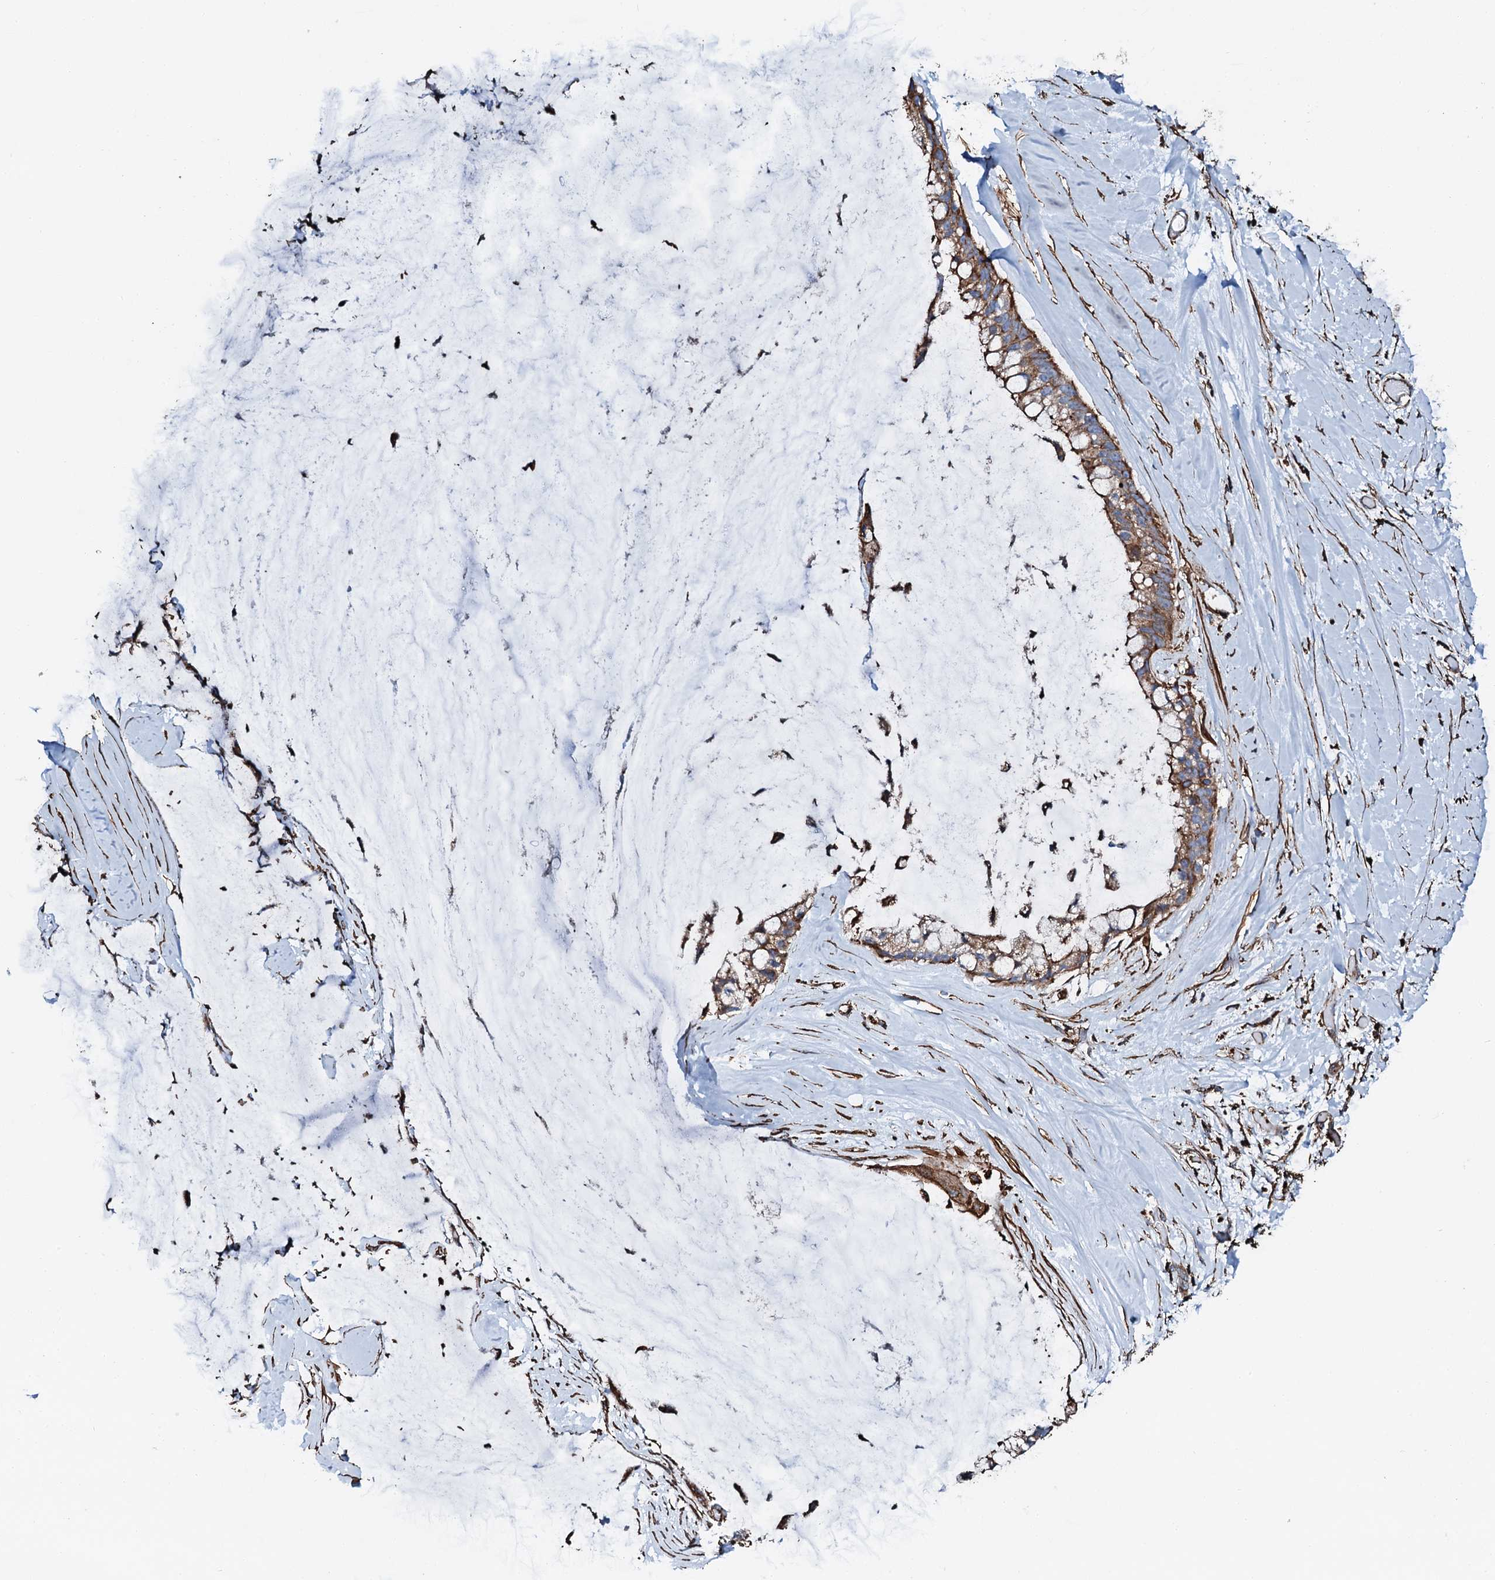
{"staining": {"intensity": "strong", "quantity": ">75%", "location": "cytoplasmic/membranous"}, "tissue": "ovarian cancer", "cell_type": "Tumor cells", "image_type": "cancer", "snomed": [{"axis": "morphology", "description": "Cystadenocarcinoma, mucinous, NOS"}, {"axis": "topography", "description": "Ovary"}], "caption": "Human mucinous cystadenocarcinoma (ovarian) stained with a protein marker exhibits strong staining in tumor cells.", "gene": "INTS10", "patient": {"sex": "female", "age": 39}}